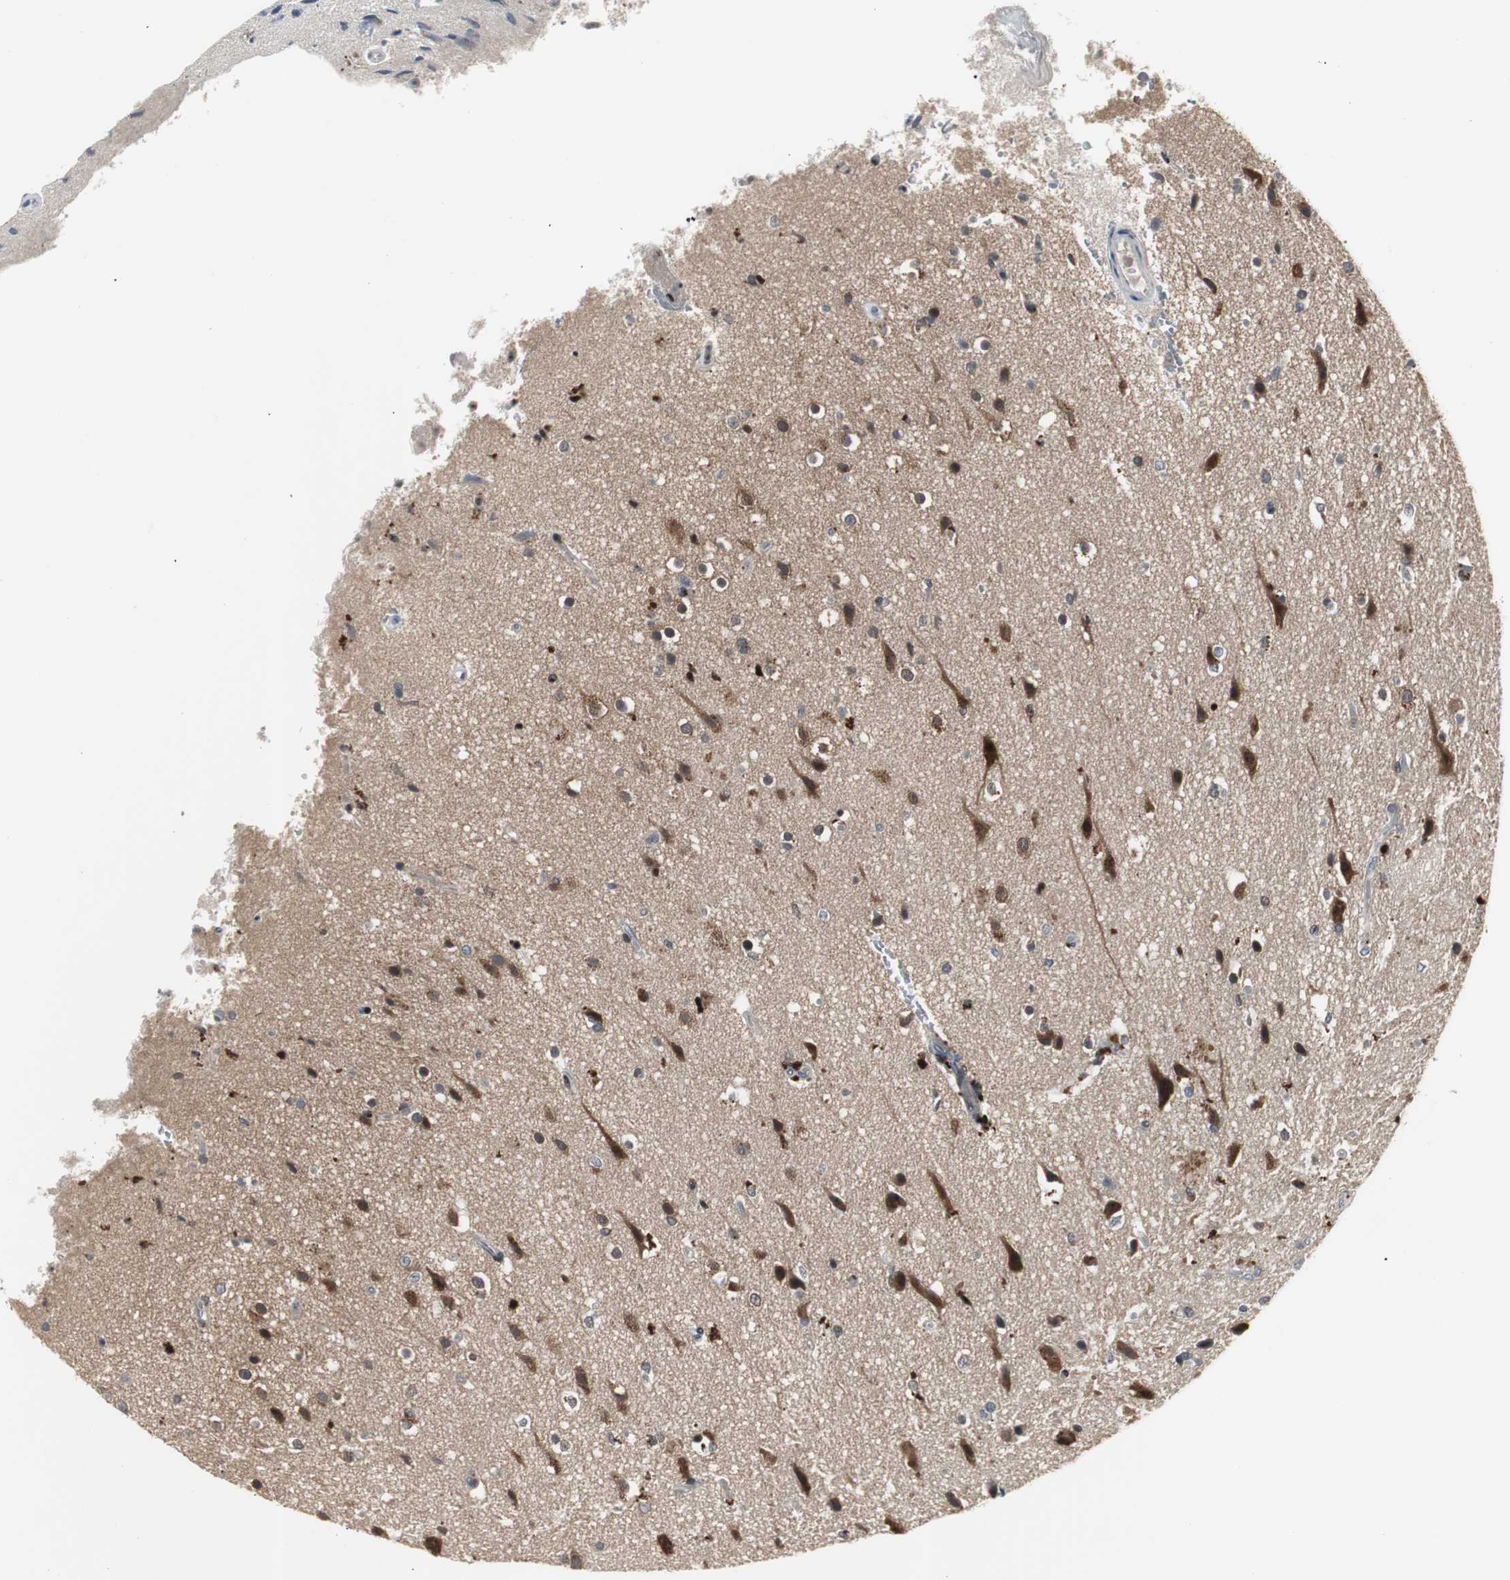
{"staining": {"intensity": "negative", "quantity": "none", "location": "none"}, "tissue": "glioma", "cell_type": "Tumor cells", "image_type": "cancer", "snomed": [{"axis": "morphology", "description": "Normal tissue, NOS"}, {"axis": "morphology", "description": "Glioma, malignant, High grade"}, {"axis": "topography", "description": "Cerebral cortex"}], "caption": "Tumor cells show no significant protein expression in malignant high-grade glioma.", "gene": "GRK2", "patient": {"sex": "male", "age": 77}}